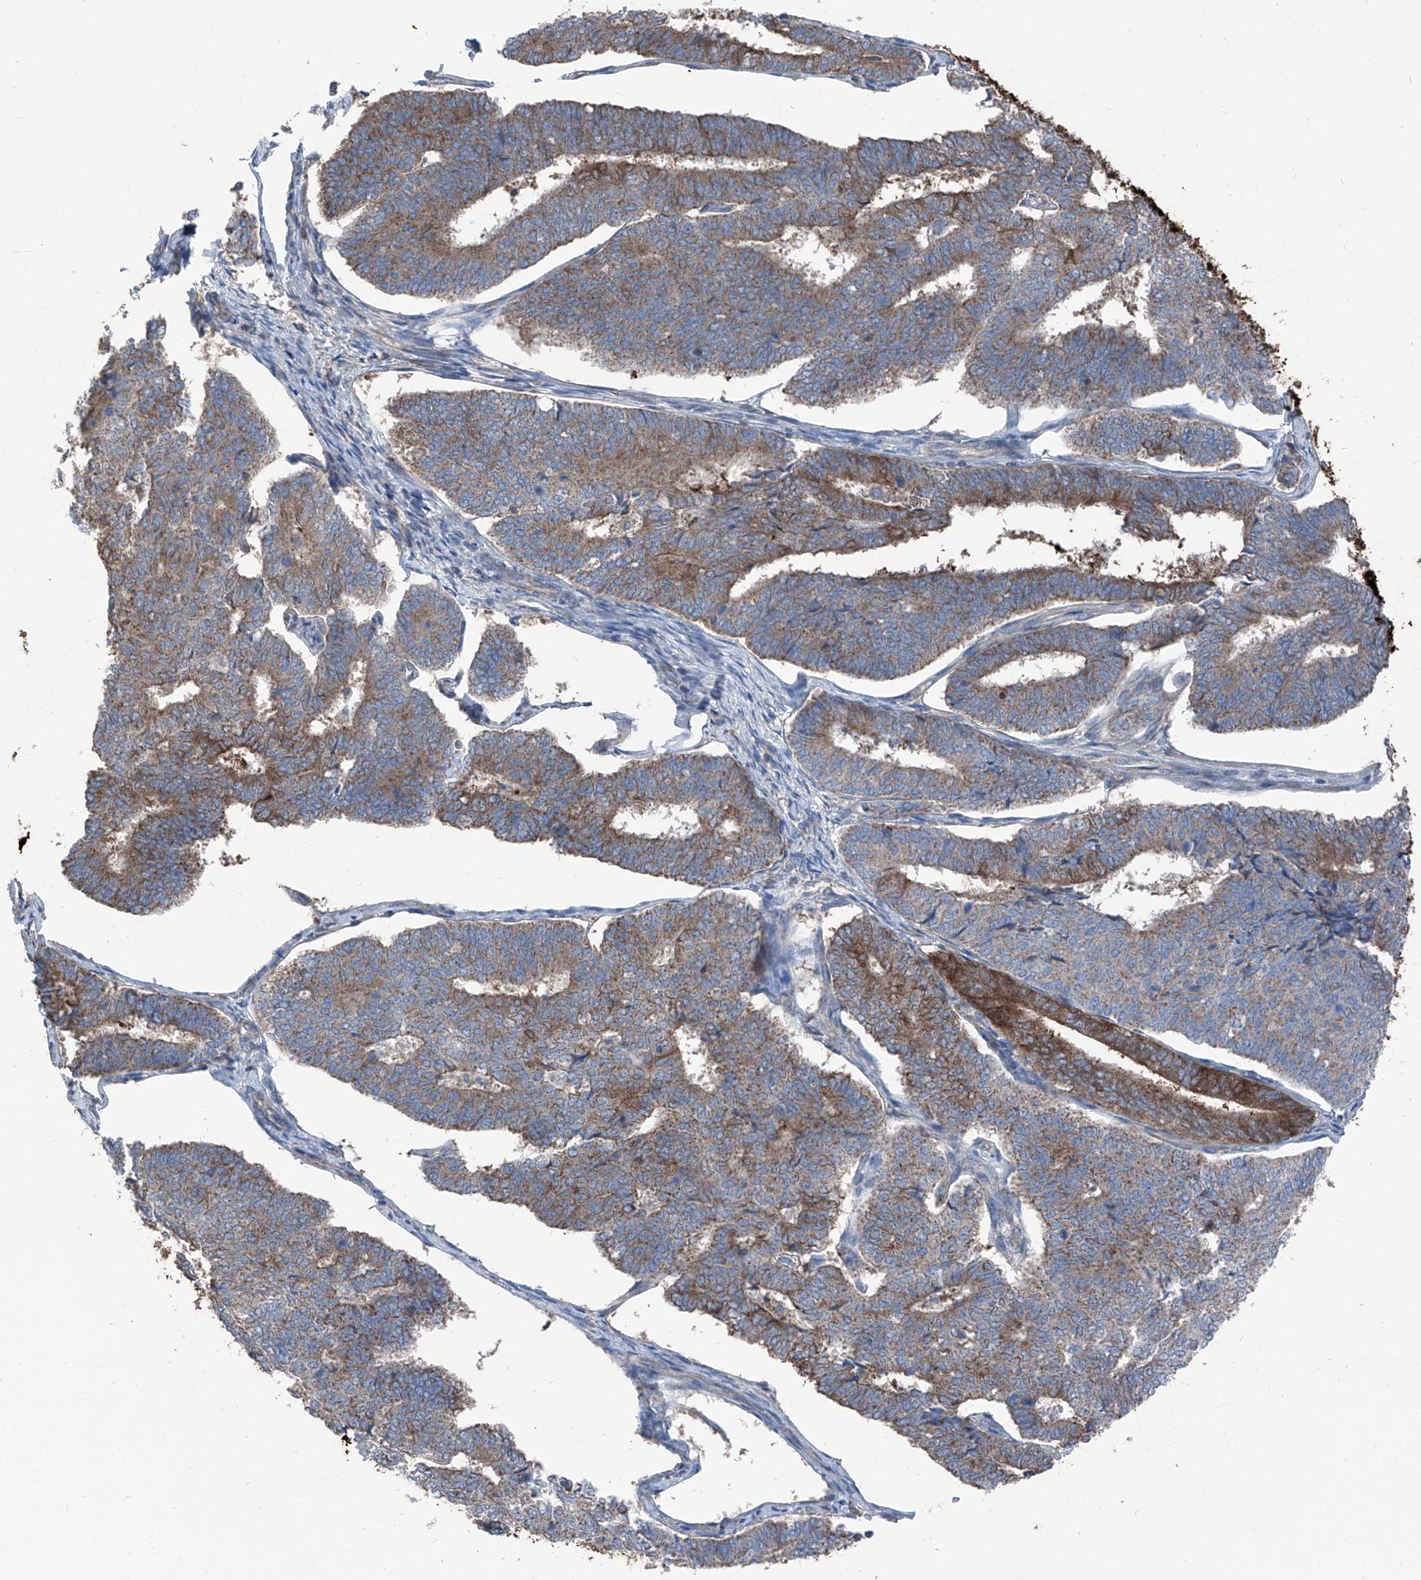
{"staining": {"intensity": "moderate", "quantity": ">75%", "location": "cytoplasmic/membranous"}, "tissue": "endometrial cancer", "cell_type": "Tumor cells", "image_type": "cancer", "snomed": [{"axis": "morphology", "description": "Adenocarcinoma, NOS"}, {"axis": "topography", "description": "Endometrium"}], "caption": "Endometrial adenocarcinoma tissue shows moderate cytoplasmic/membranous staining in about >75% of tumor cells, visualized by immunohistochemistry. (brown staining indicates protein expression, while blue staining denotes nuclei).", "gene": "GPAT3", "patient": {"sex": "female", "age": 70}}